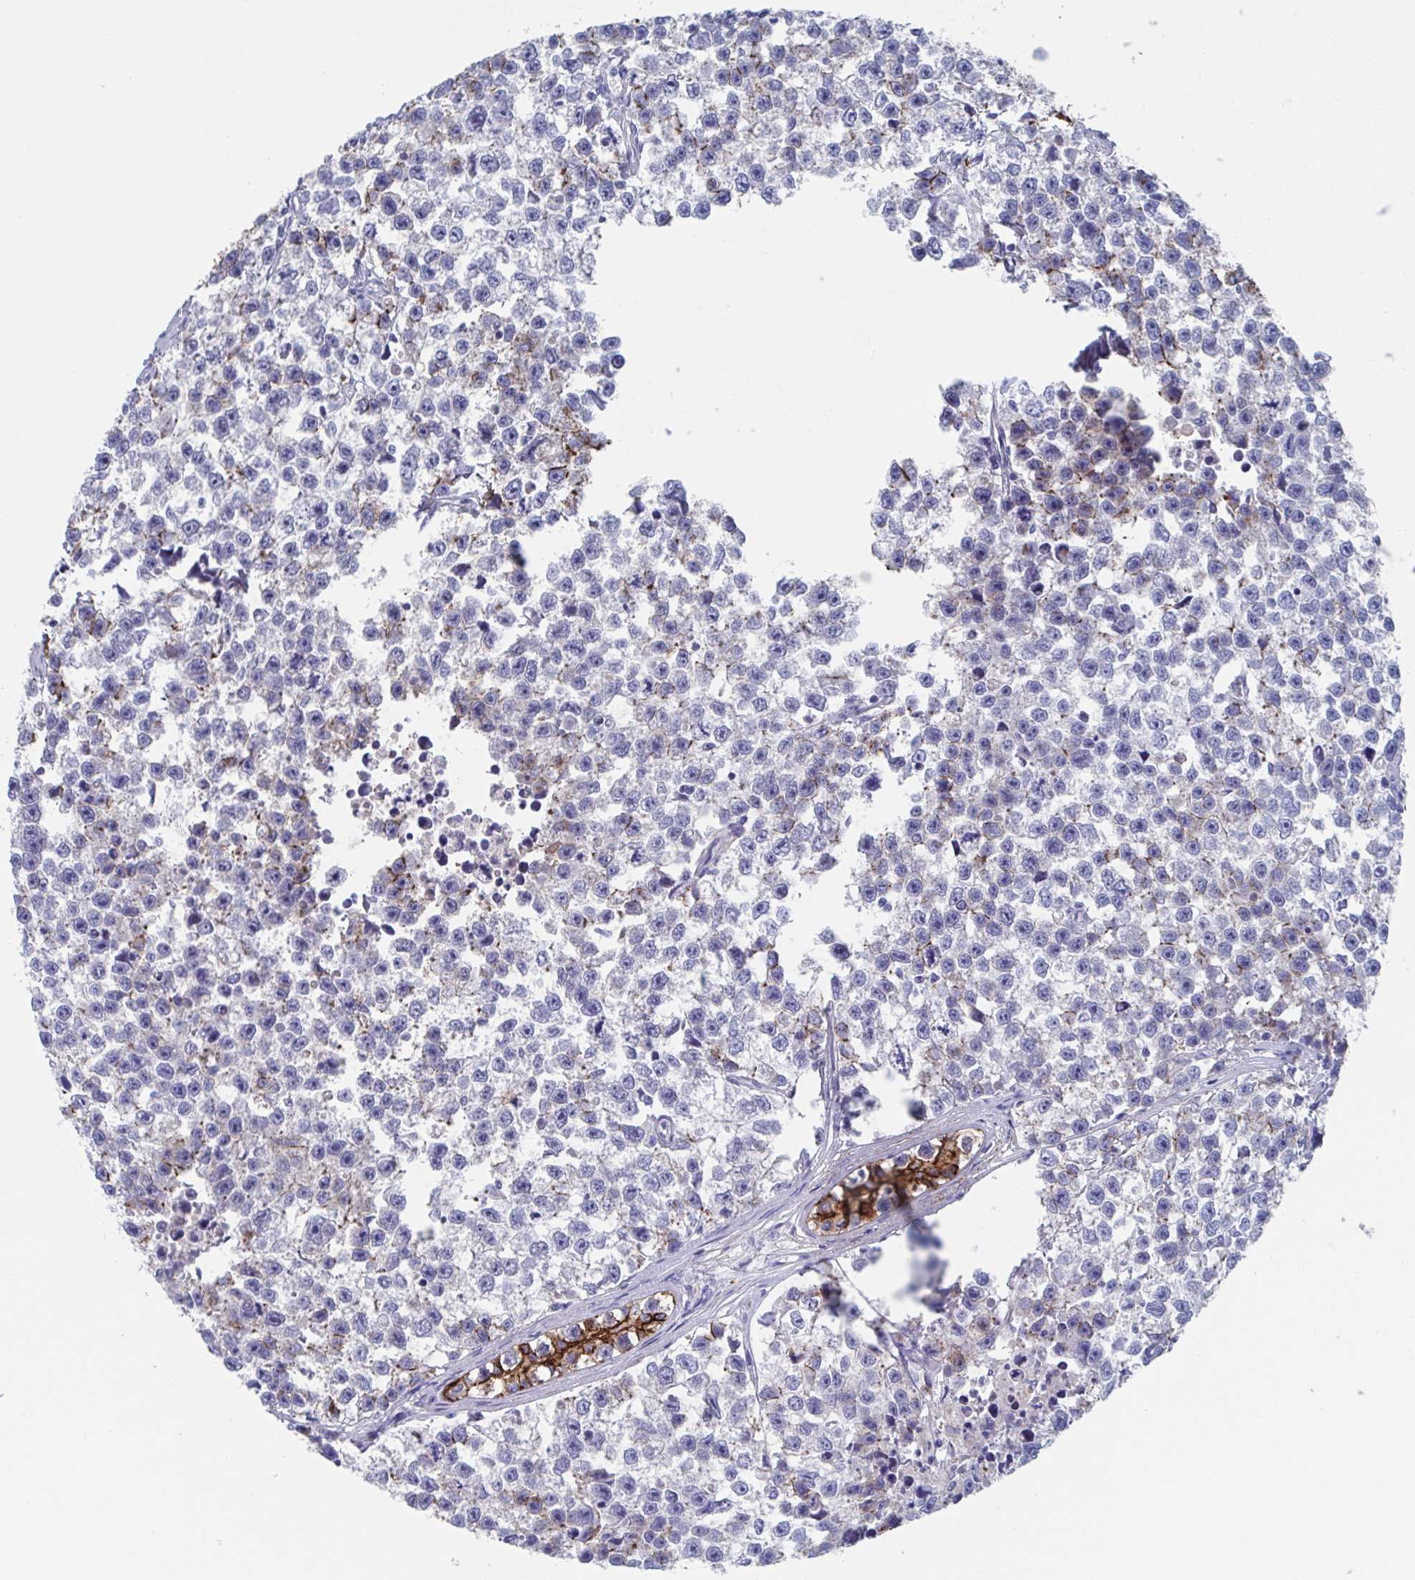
{"staining": {"intensity": "moderate", "quantity": "<25%", "location": "cytoplasmic/membranous"}, "tissue": "testis cancer", "cell_type": "Tumor cells", "image_type": "cancer", "snomed": [{"axis": "morphology", "description": "Seminoma, NOS"}, {"axis": "topography", "description": "Testis"}], "caption": "Testis cancer tissue exhibits moderate cytoplasmic/membranous staining in approximately <25% of tumor cells, visualized by immunohistochemistry.", "gene": "CDH2", "patient": {"sex": "male", "age": 26}}